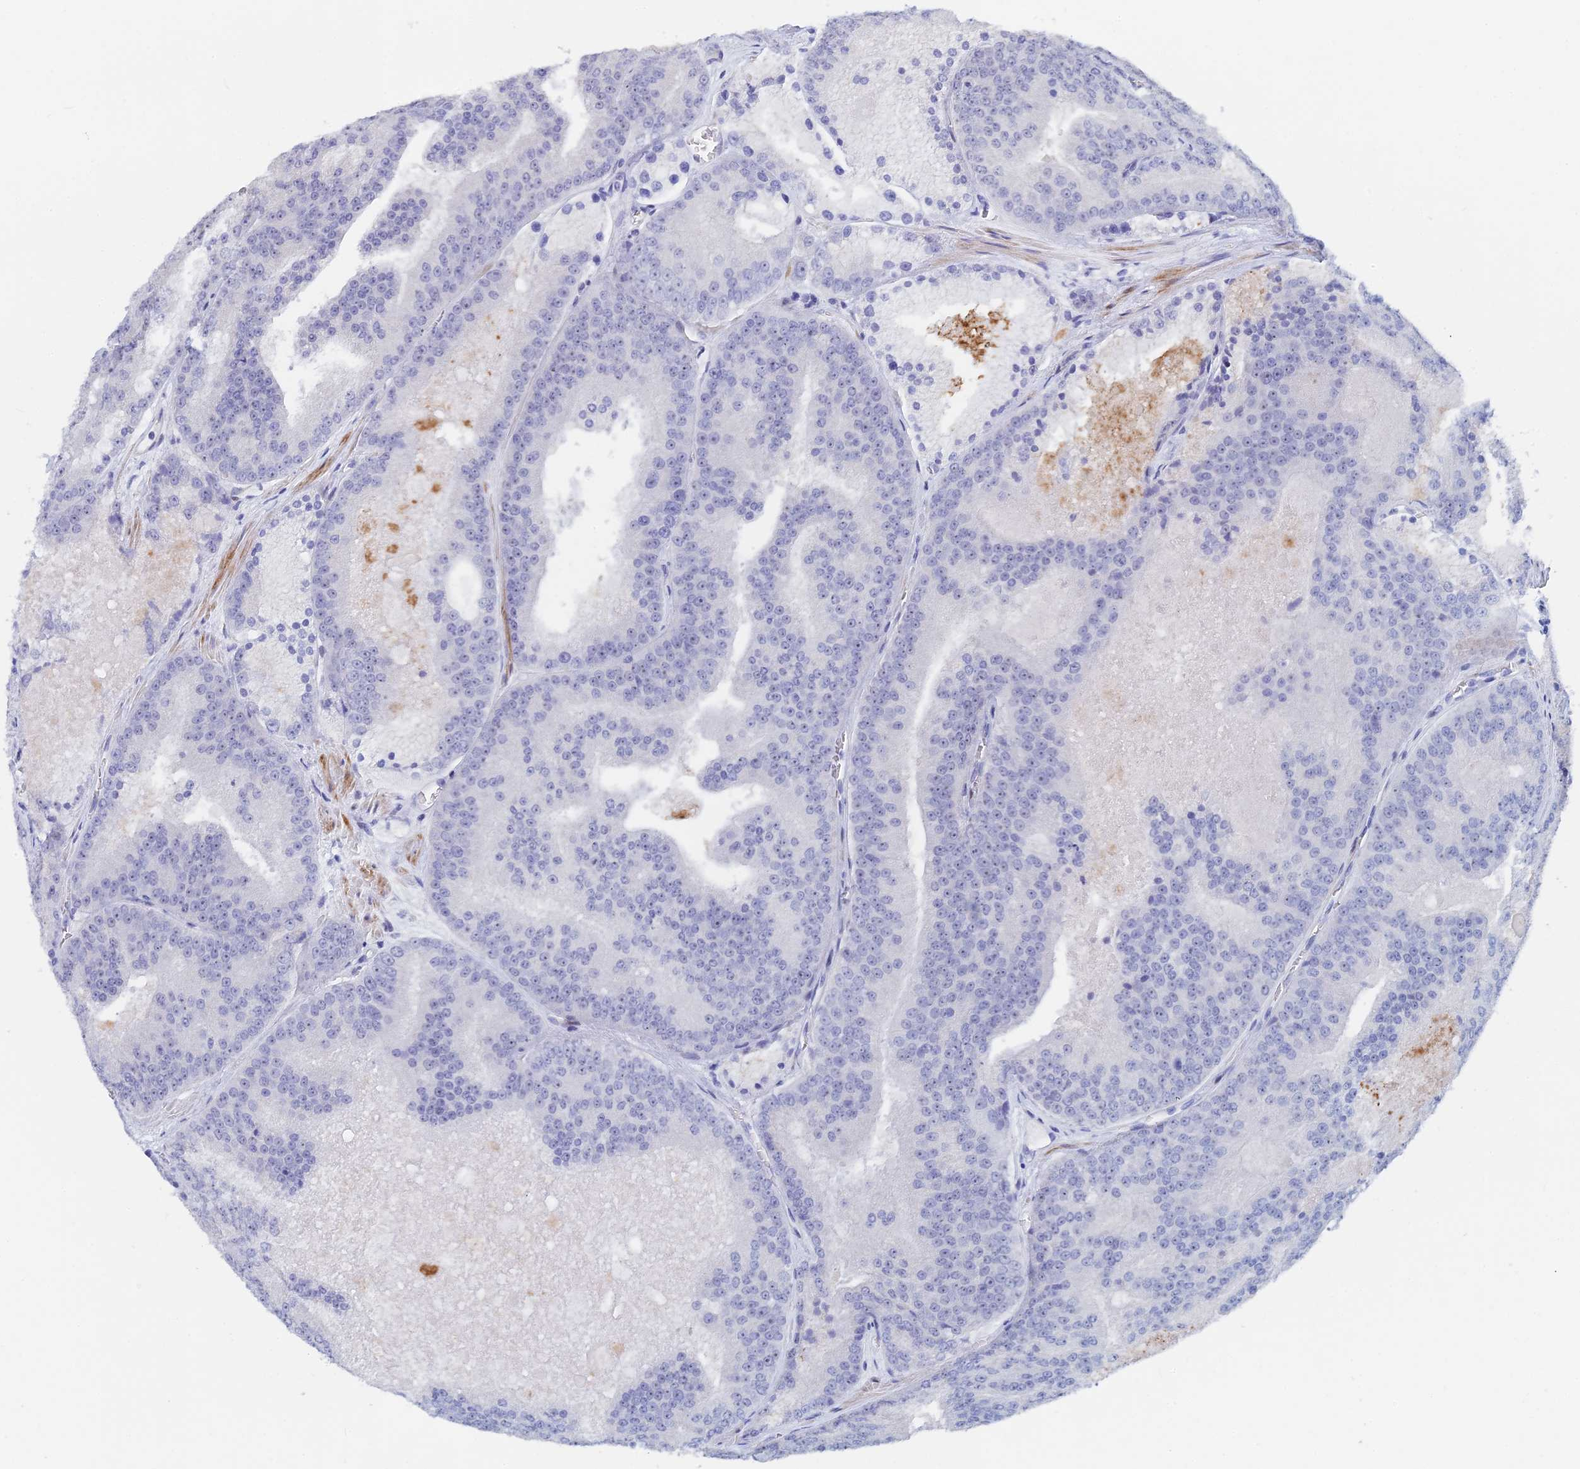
{"staining": {"intensity": "negative", "quantity": "none", "location": "none"}, "tissue": "prostate cancer", "cell_type": "Tumor cells", "image_type": "cancer", "snomed": [{"axis": "morphology", "description": "Adenocarcinoma, High grade"}, {"axis": "topography", "description": "Prostate"}], "caption": "Tumor cells are negative for protein expression in human prostate cancer.", "gene": "DRGX", "patient": {"sex": "male", "age": 61}}